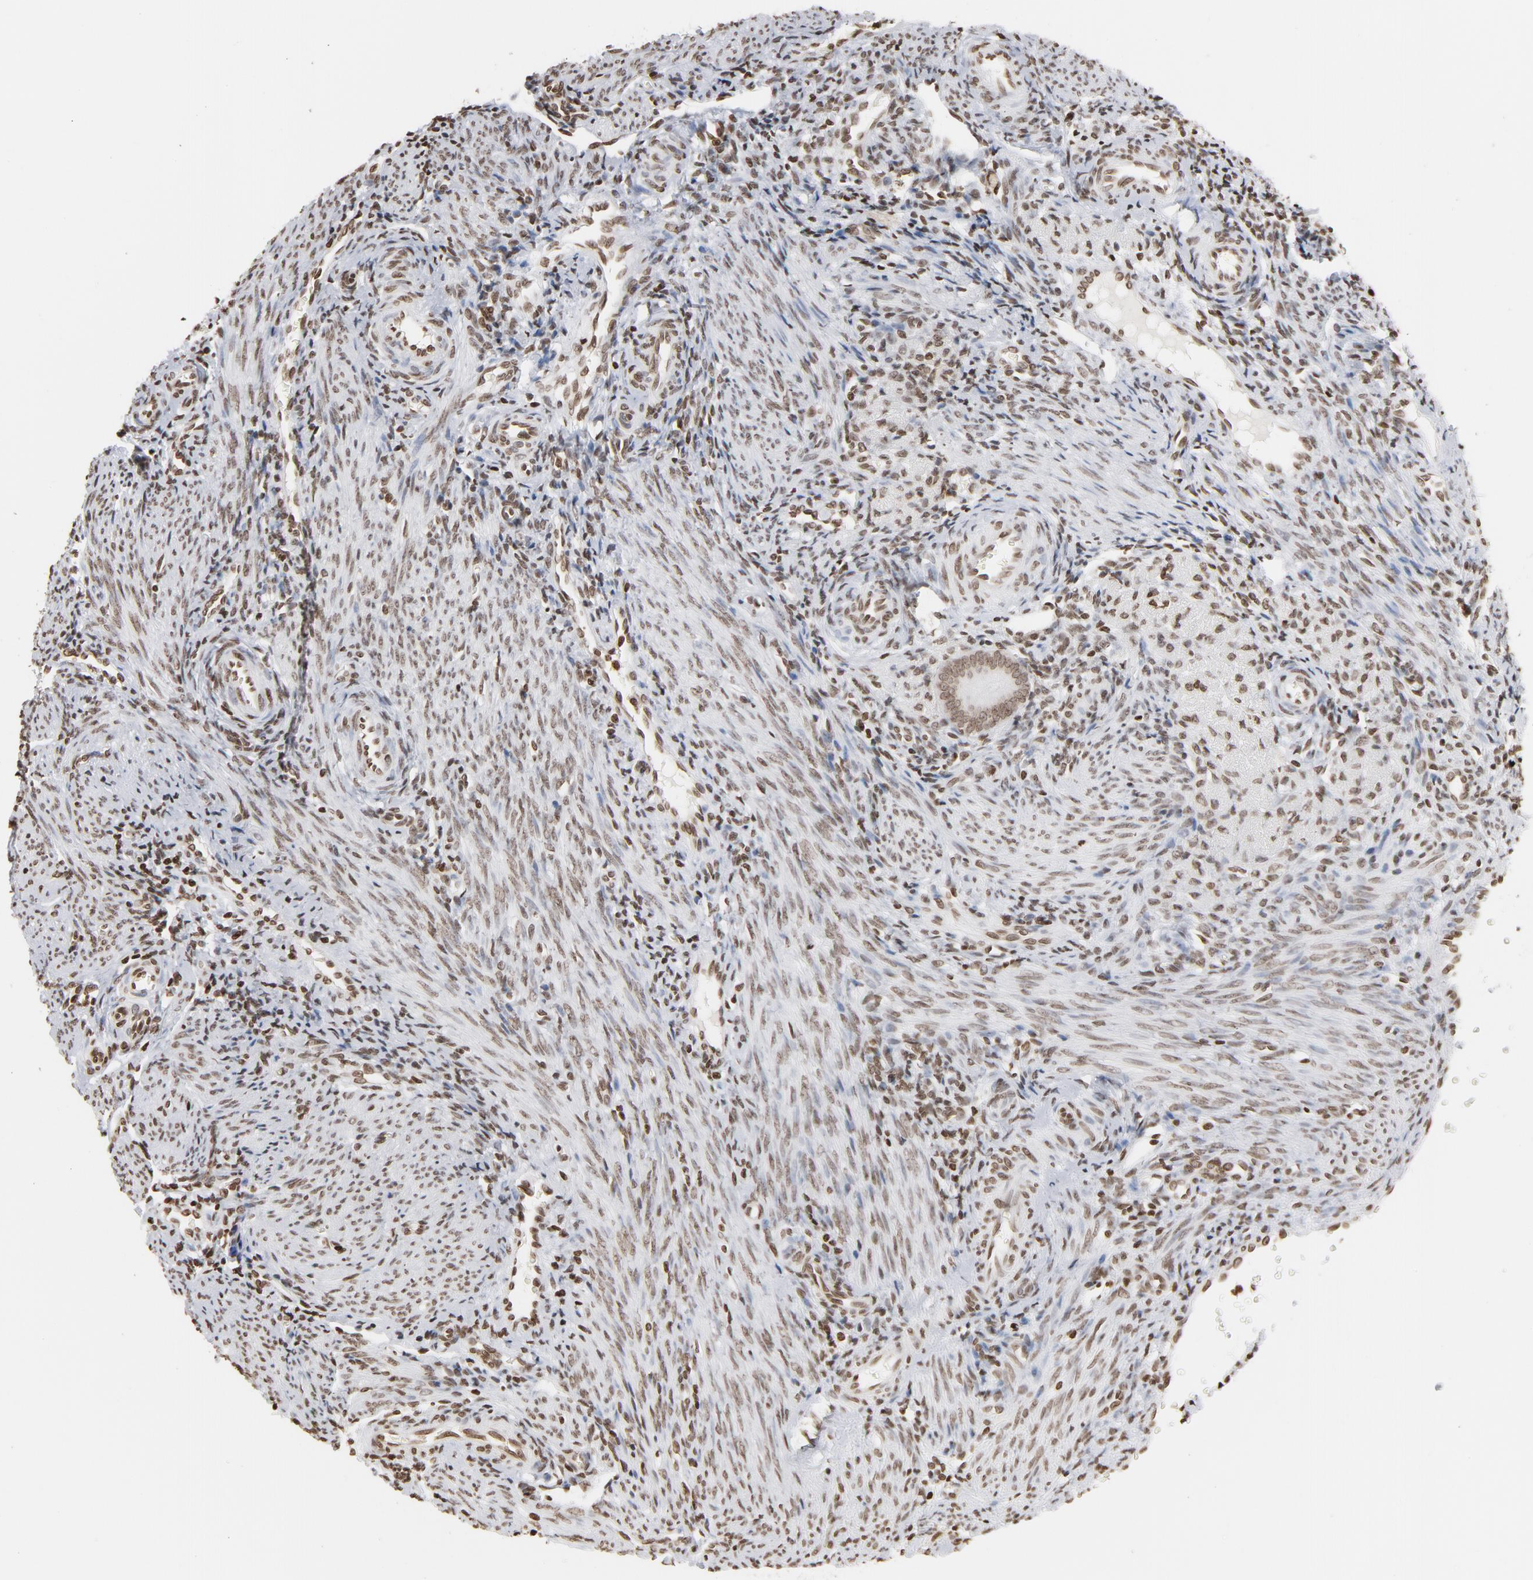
{"staining": {"intensity": "moderate", "quantity": ">75%", "location": "nuclear"}, "tissue": "endometrium", "cell_type": "Cells in endometrial stroma", "image_type": "normal", "snomed": [{"axis": "morphology", "description": "Normal tissue, NOS"}, {"axis": "topography", "description": "Uterus"}, {"axis": "topography", "description": "Endometrium"}], "caption": "Protein expression analysis of normal endometrium displays moderate nuclear expression in about >75% of cells in endometrial stroma.", "gene": "H2AC12", "patient": {"sex": "female", "age": 33}}